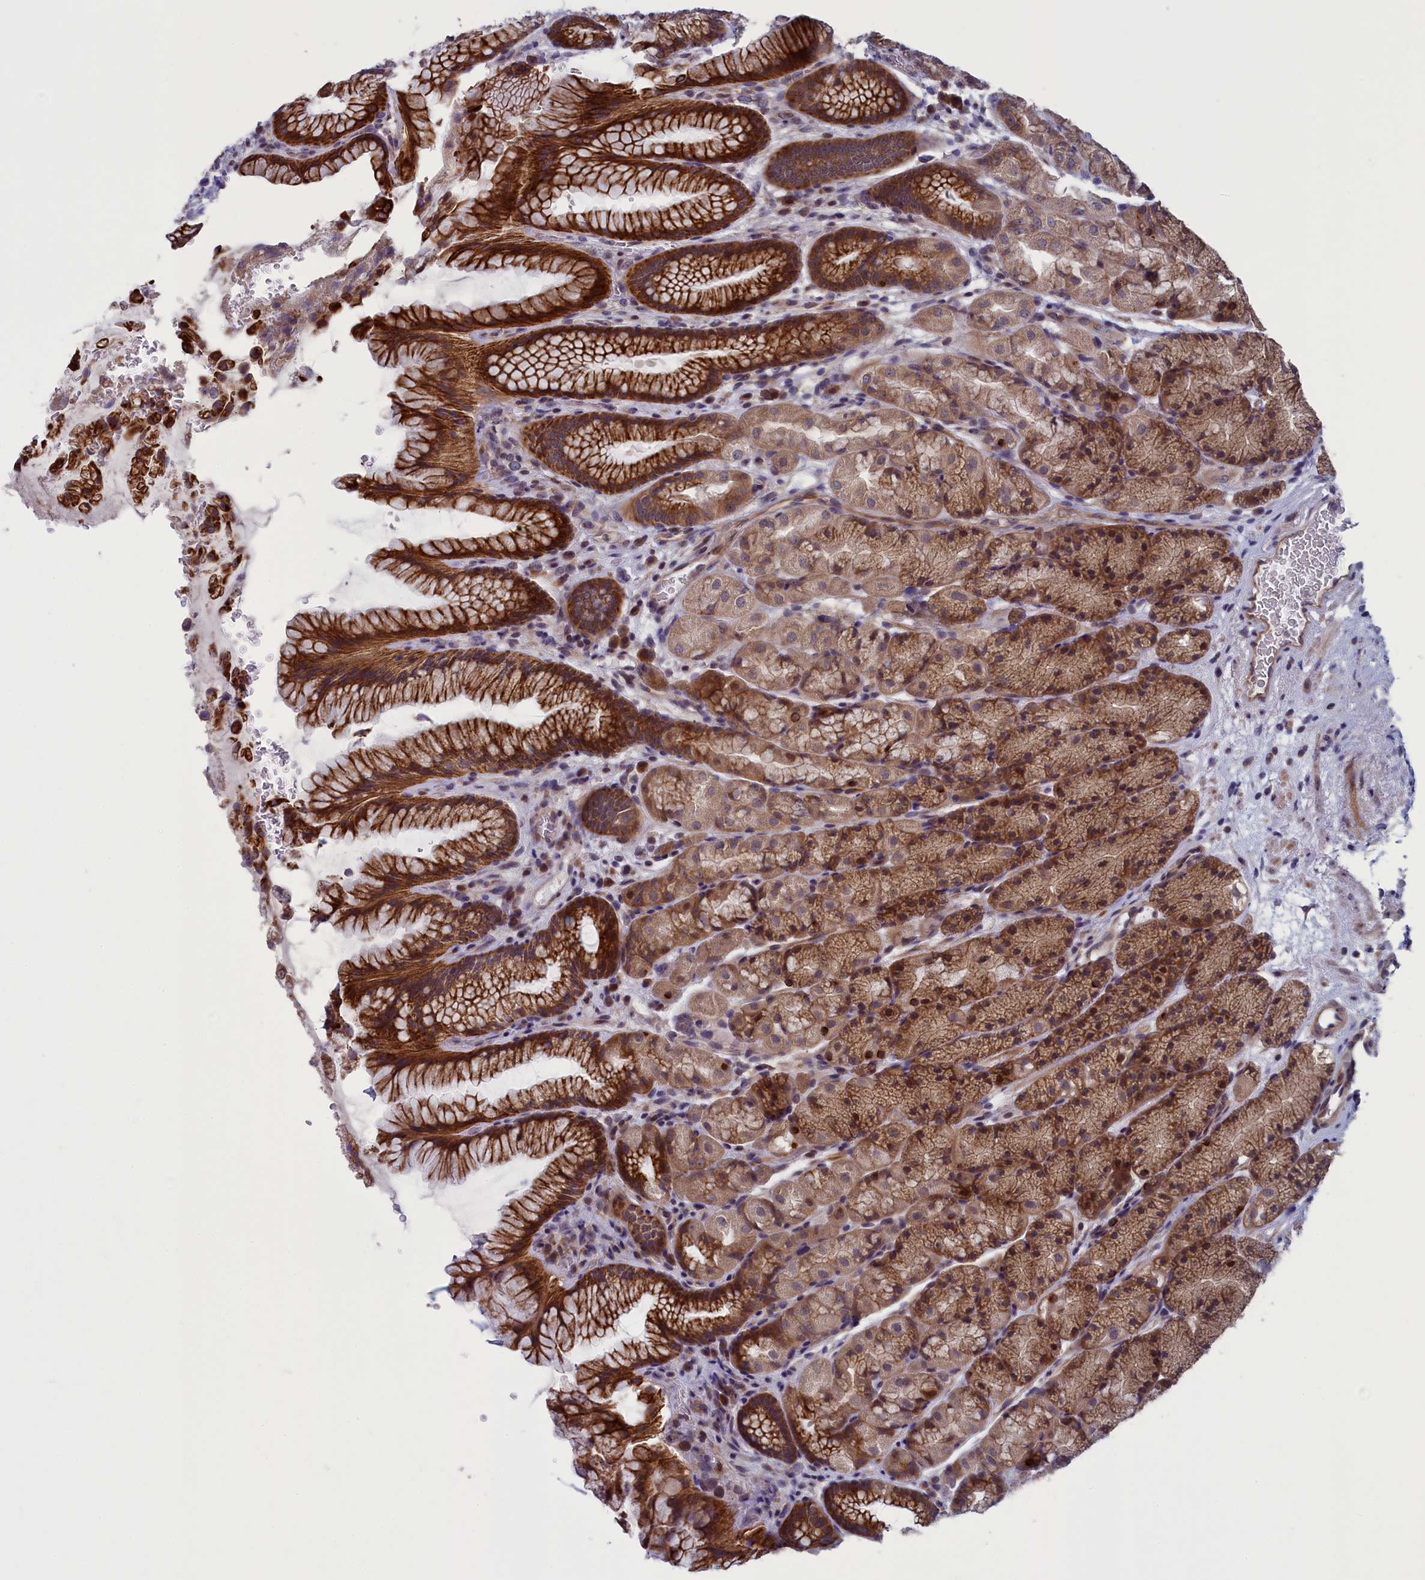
{"staining": {"intensity": "strong", "quantity": ">75%", "location": "cytoplasmic/membranous,nuclear"}, "tissue": "stomach", "cell_type": "Glandular cells", "image_type": "normal", "snomed": [{"axis": "morphology", "description": "Normal tissue, NOS"}, {"axis": "topography", "description": "Stomach"}], "caption": "Approximately >75% of glandular cells in normal stomach reveal strong cytoplasmic/membranous,nuclear protein staining as visualized by brown immunohistochemical staining.", "gene": "ANKRD39", "patient": {"sex": "male", "age": 63}}